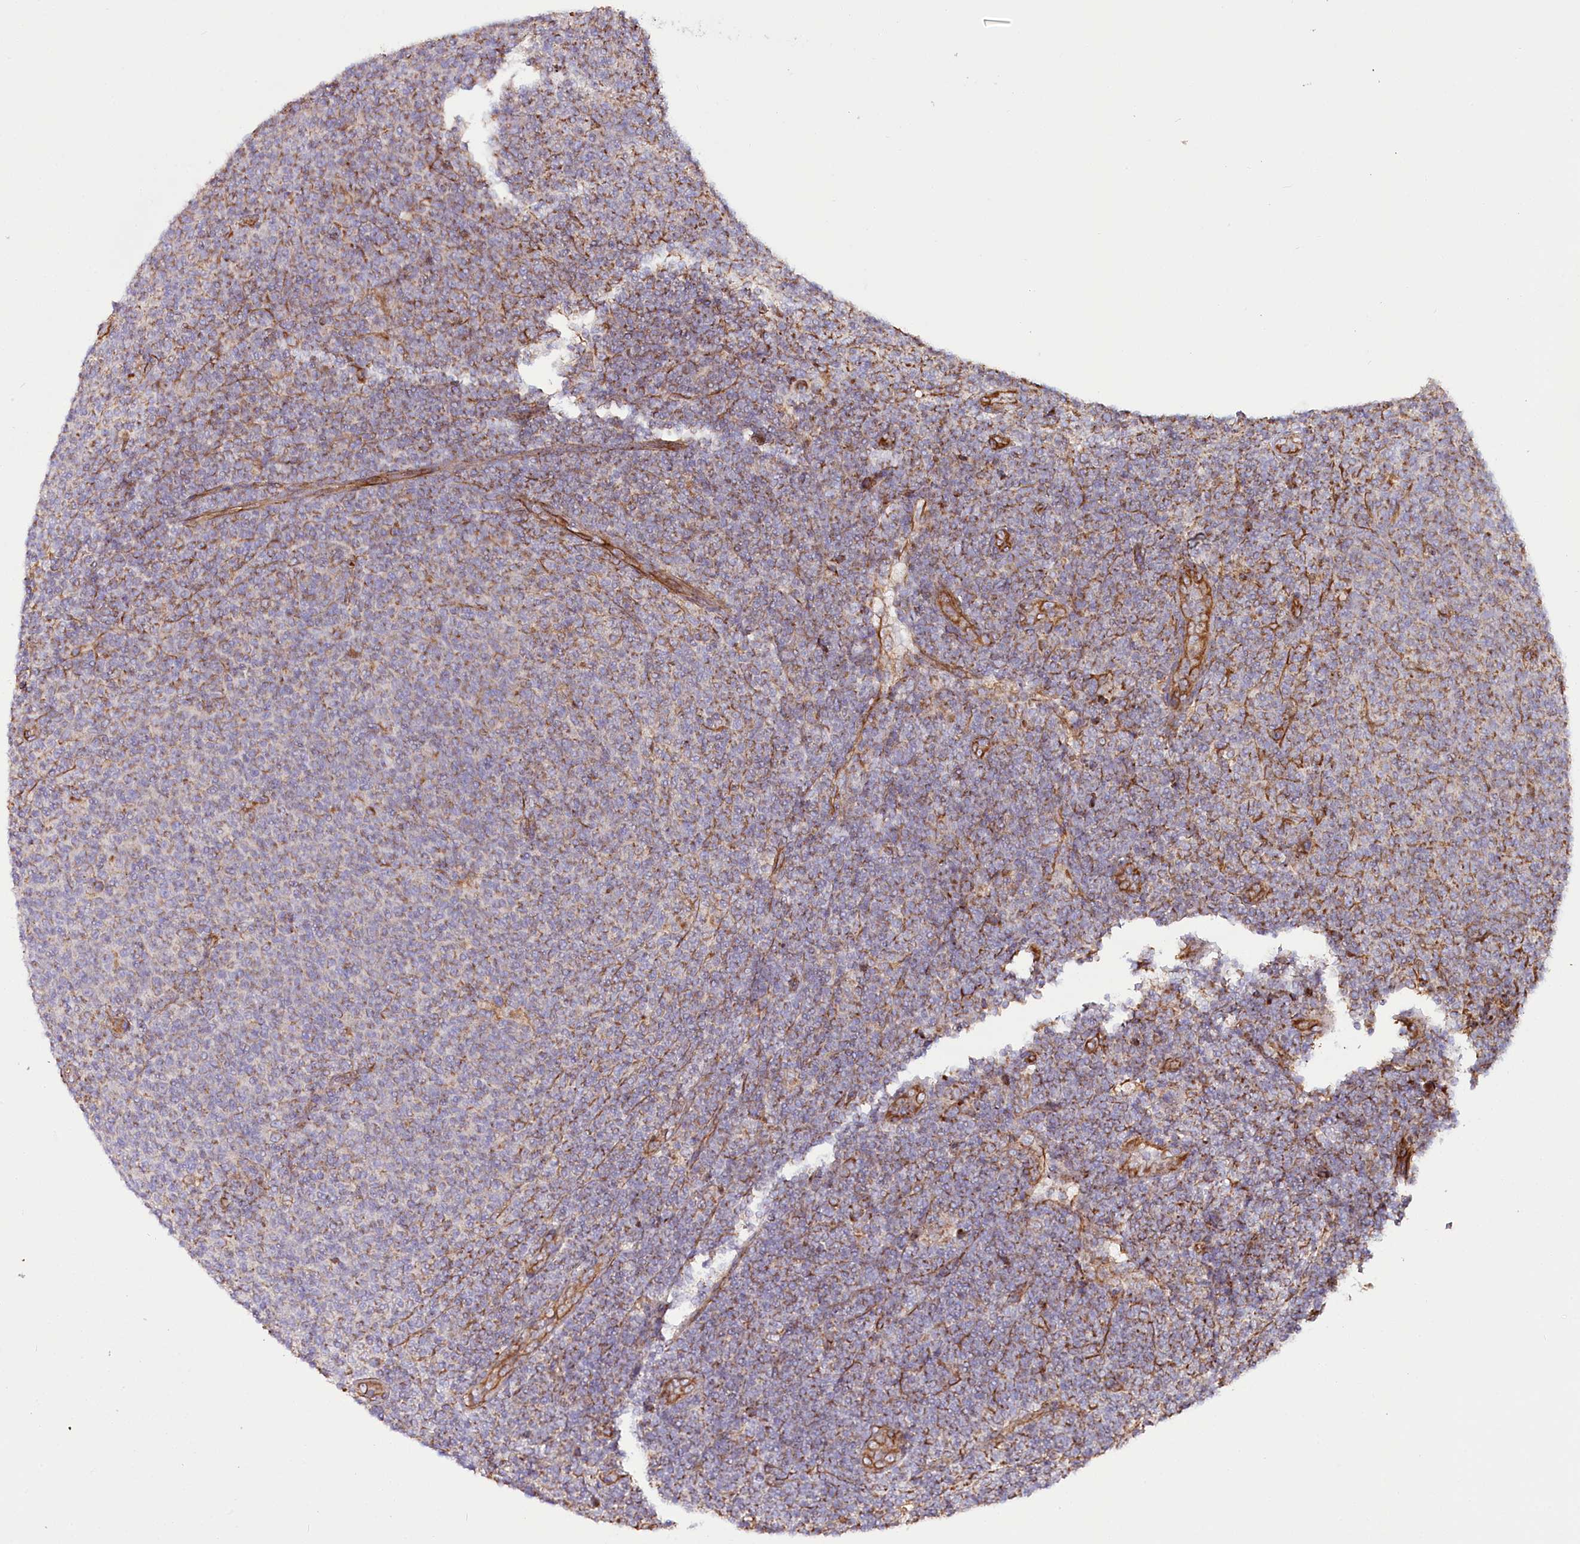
{"staining": {"intensity": "moderate", "quantity": "25%-75%", "location": "cytoplasmic/membranous"}, "tissue": "lymphoma", "cell_type": "Tumor cells", "image_type": "cancer", "snomed": [{"axis": "morphology", "description": "Malignant lymphoma, non-Hodgkin's type, Low grade"}, {"axis": "topography", "description": "Lymph node"}], "caption": "Low-grade malignant lymphoma, non-Hodgkin's type stained for a protein reveals moderate cytoplasmic/membranous positivity in tumor cells. The protein is shown in brown color, while the nuclei are stained blue.", "gene": "THUMPD3", "patient": {"sex": "male", "age": 66}}